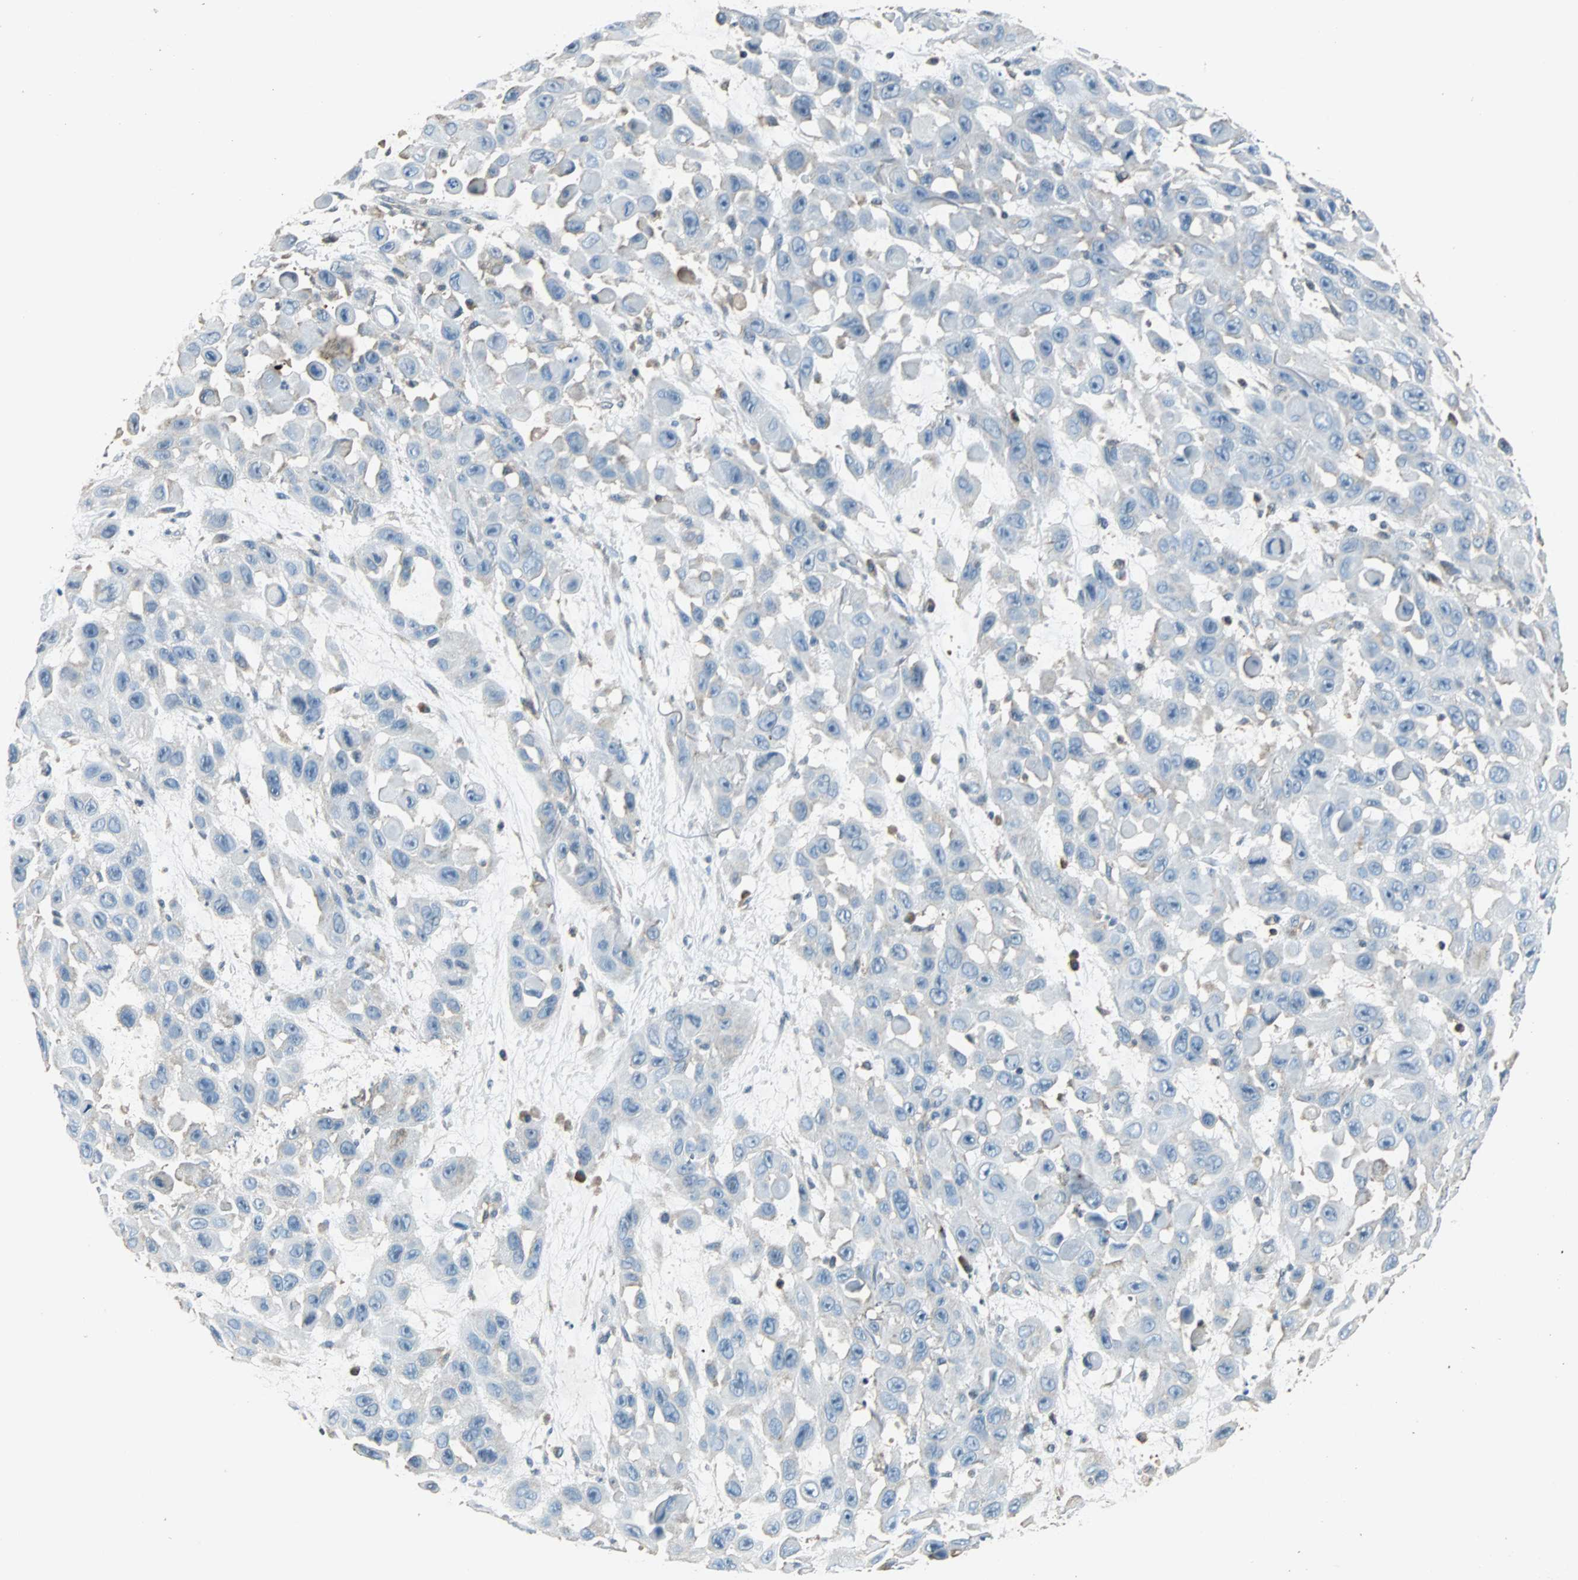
{"staining": {"intensity": "negative", "quantity": "none", "location": "none"}, "tissue": "skin cancer", "cell_type": "Tumor cells", "image_type": "cancer", "snomed": [{"axis": "morphology", "description": "Squamous cell carcinoma, NOS"}, {"axis": "topography", "description": "Skin"}], "caption": "This histopathology image is of skin squamous cell carcinoma stained with immunohistochemistry to label a protein in brown with the nuclei are counter-stained blue. There is no expression in tumor cells. (Stains: DAB (3,3'-diaminobenzidine) immunohistochemistry (IHC) with hematoxylin counter stain, Microscopy: brightfield microscopy at high magnification).", "gene": "GSDMD", "patient": {"sex": "male", "age": 81}}